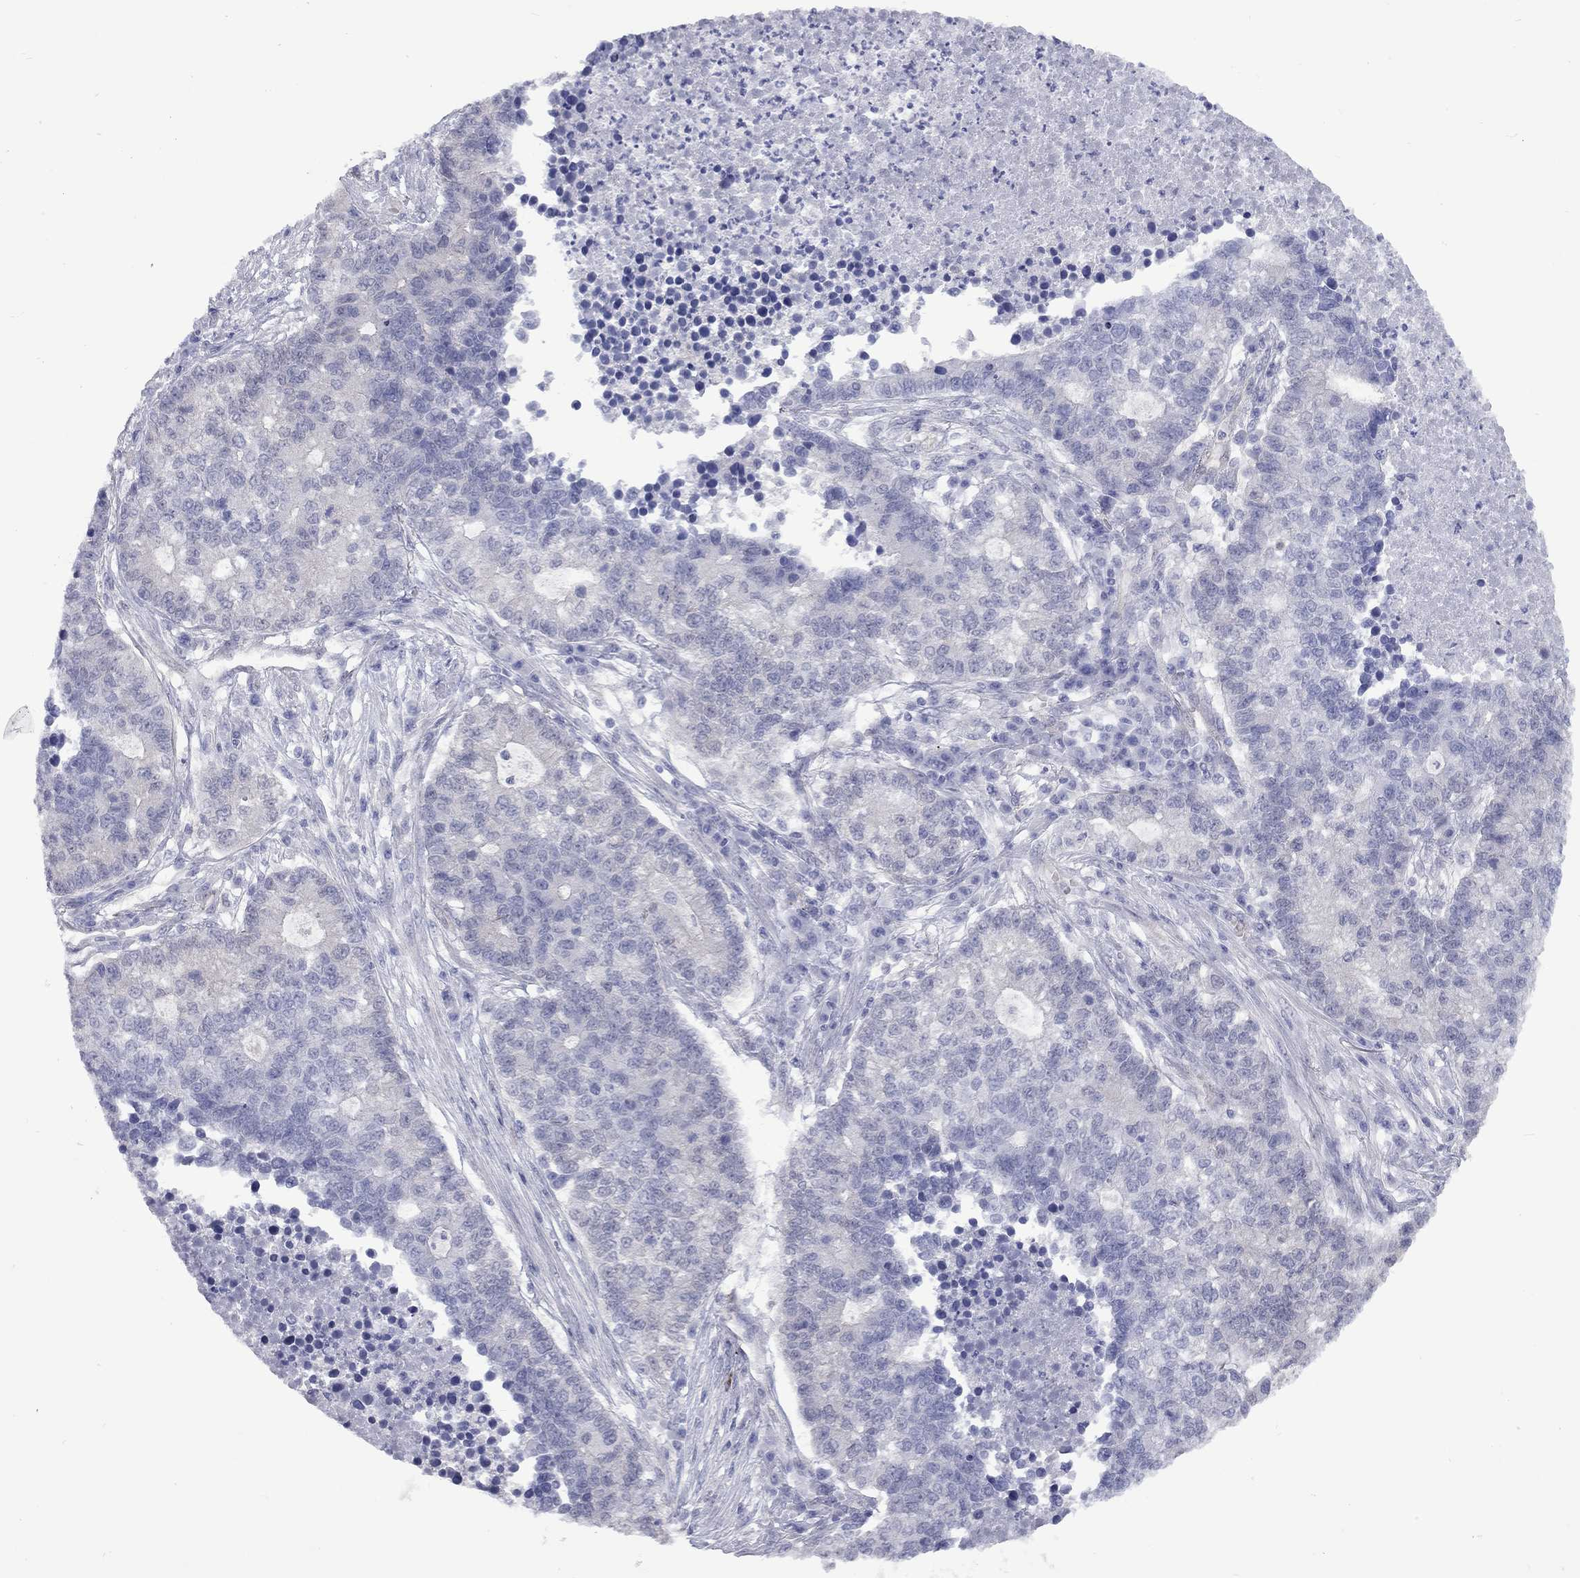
{"staining": {"intensity": "negative", "quantity": "none", "location": "none"}, "tissue": "lung cancer", "cell_type": "Tumor cells", "image_type": "cancer", "snomed": [{"axis": "morphology", "description": "Adenocarcinoma, NOS"}, {"axis": "topography", "description": "Lung"}], "caption": "This is a image of immunohistochemistry (IHC) staining of adenocarcinoma (lung), which shows no expression in tumor cells. (DAB (3,3'-diaminobenzidine) IHC with hematoxylin counter stain).", "gene": "CTNNBIP1", "patient": {"sex": "male", "age": 57}}